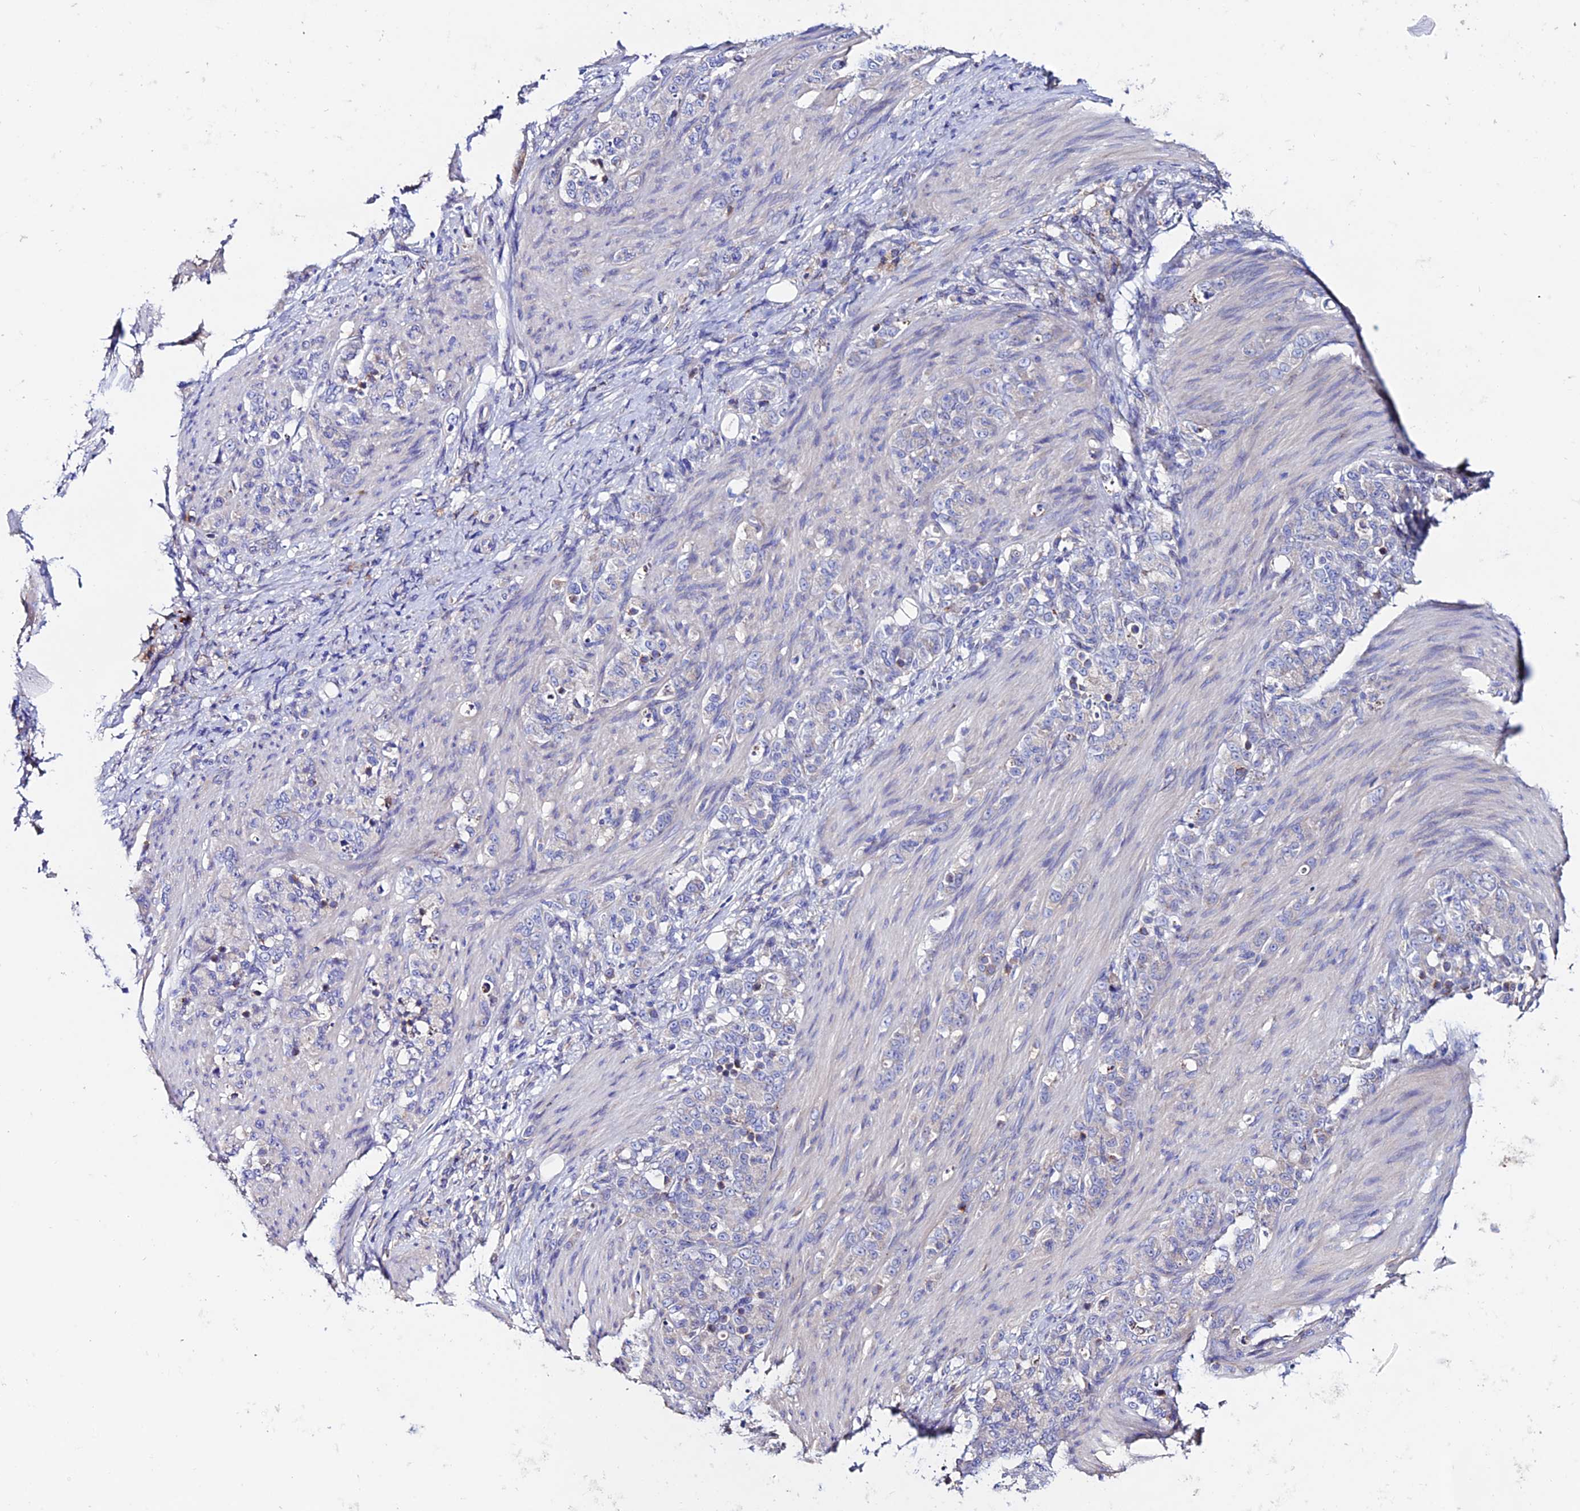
{"staining": {"intensity": "negative", "quantity": "none", "location": "none"}, "tissue": "stomach cancer", "cell_type": "Tumor cells", "image_type": "cancer", "snomed": [{"axis": "morphology", "description": "Adenocarcinoma, NOS"}, {"axis": "topography", "description": "Stomach"}], "caption": "This is a micrograph of immunohistochemistry (IHC) staining of stomach cancer (adenocarcinoma), which shows no staining in tumor cells.", "gene": "OR51Q1", "patient": {"sex": "female", "age": 79}}